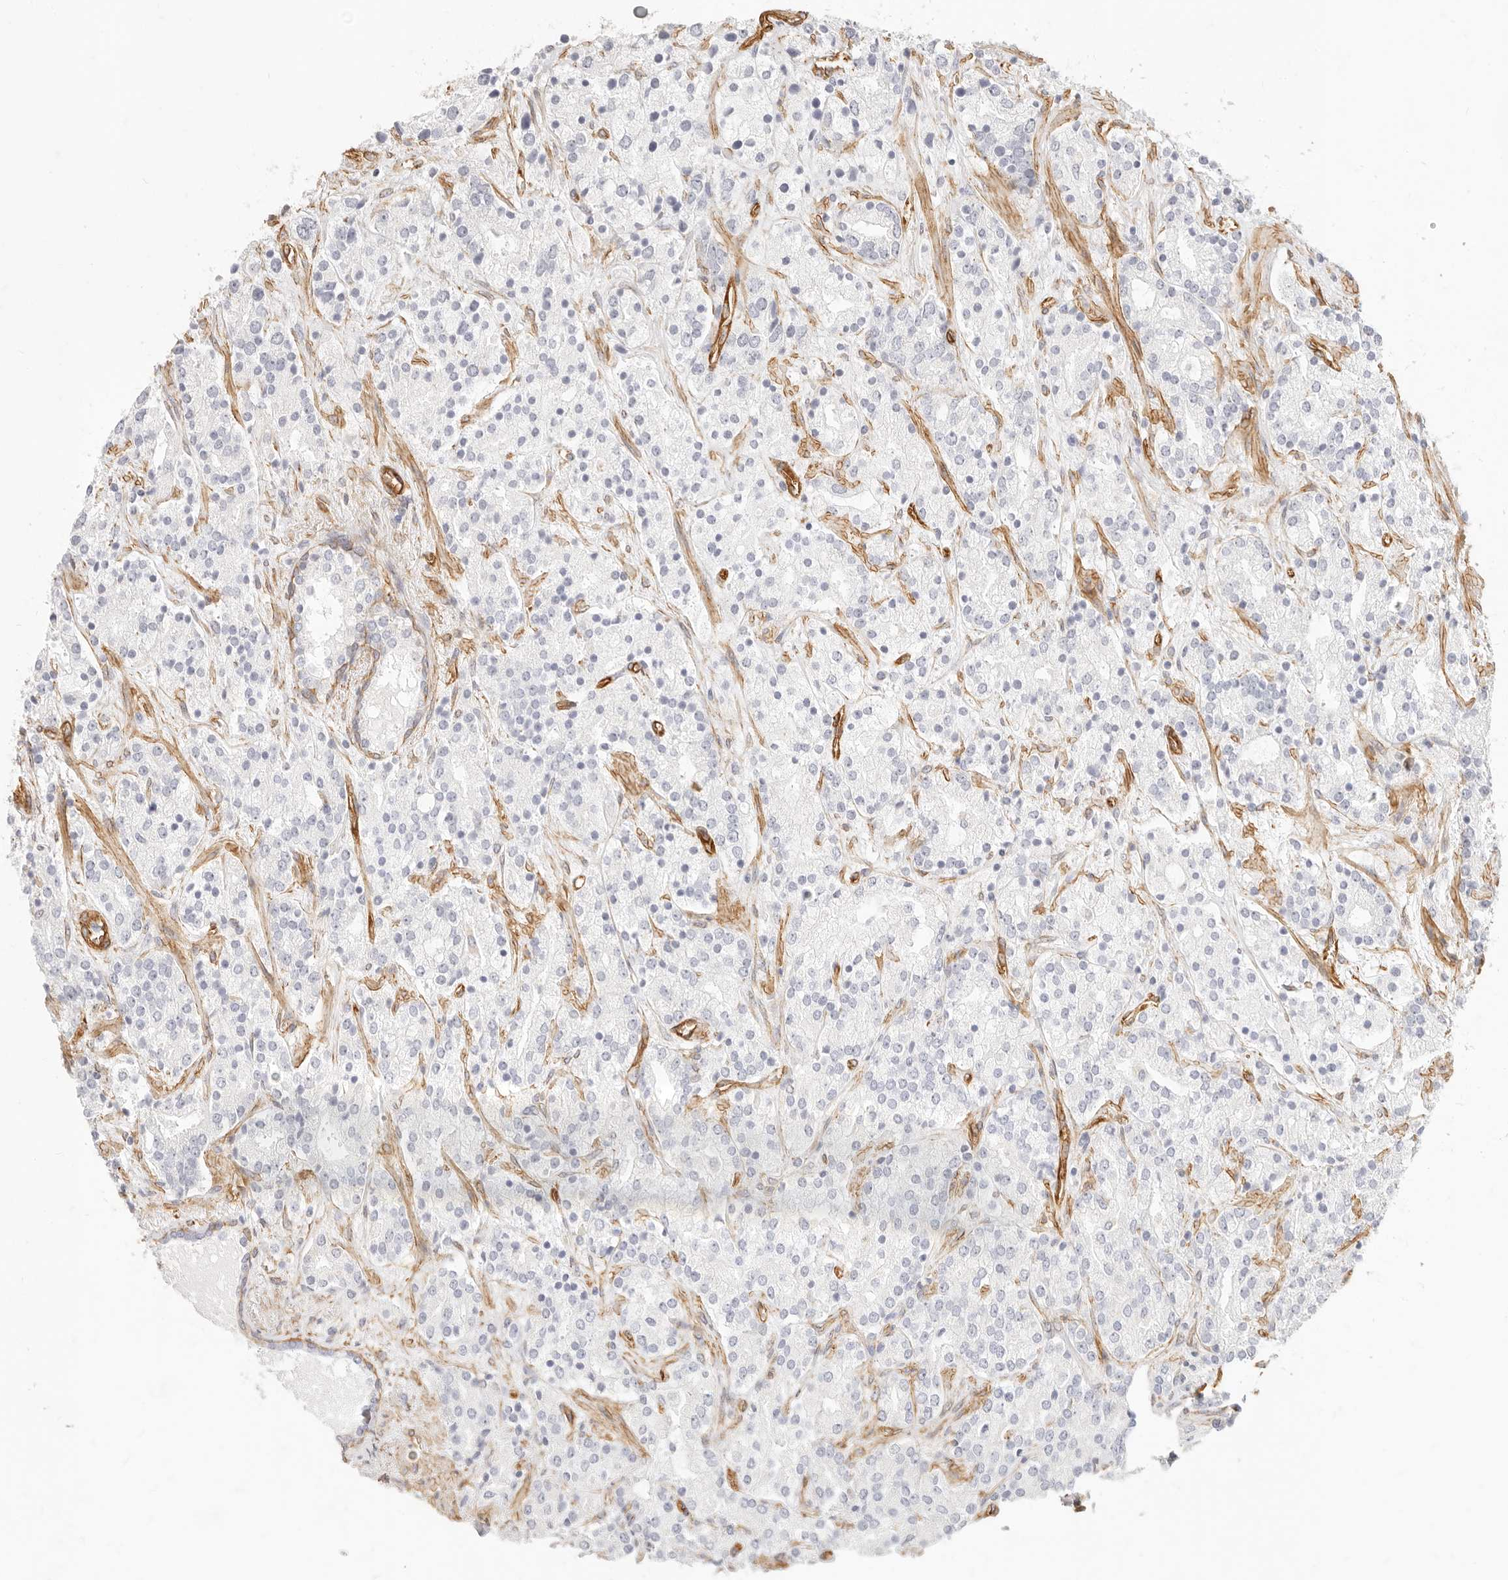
{"staining": {"intensity": "negative", "quantity": "none", "location": "none"}, "tissue": "prostate cancer", "cell_type": "Tumor cells", "image_type": "cancer", "snomed": [{"axis": "morphology", "description": "Adenocarcinoma, High grade"}, {"axis": "topography", "description": "Prostate"}], "caption": "Immunohistochemistry photomicrograph of neoplastic tissue: human prostate cancer stained with DAB (3,3'-diaminobenzidine) shows no significant protein staining in tumor cells.", "gene": "NUS1", "patient": {"sex": "male", "age": 71}}